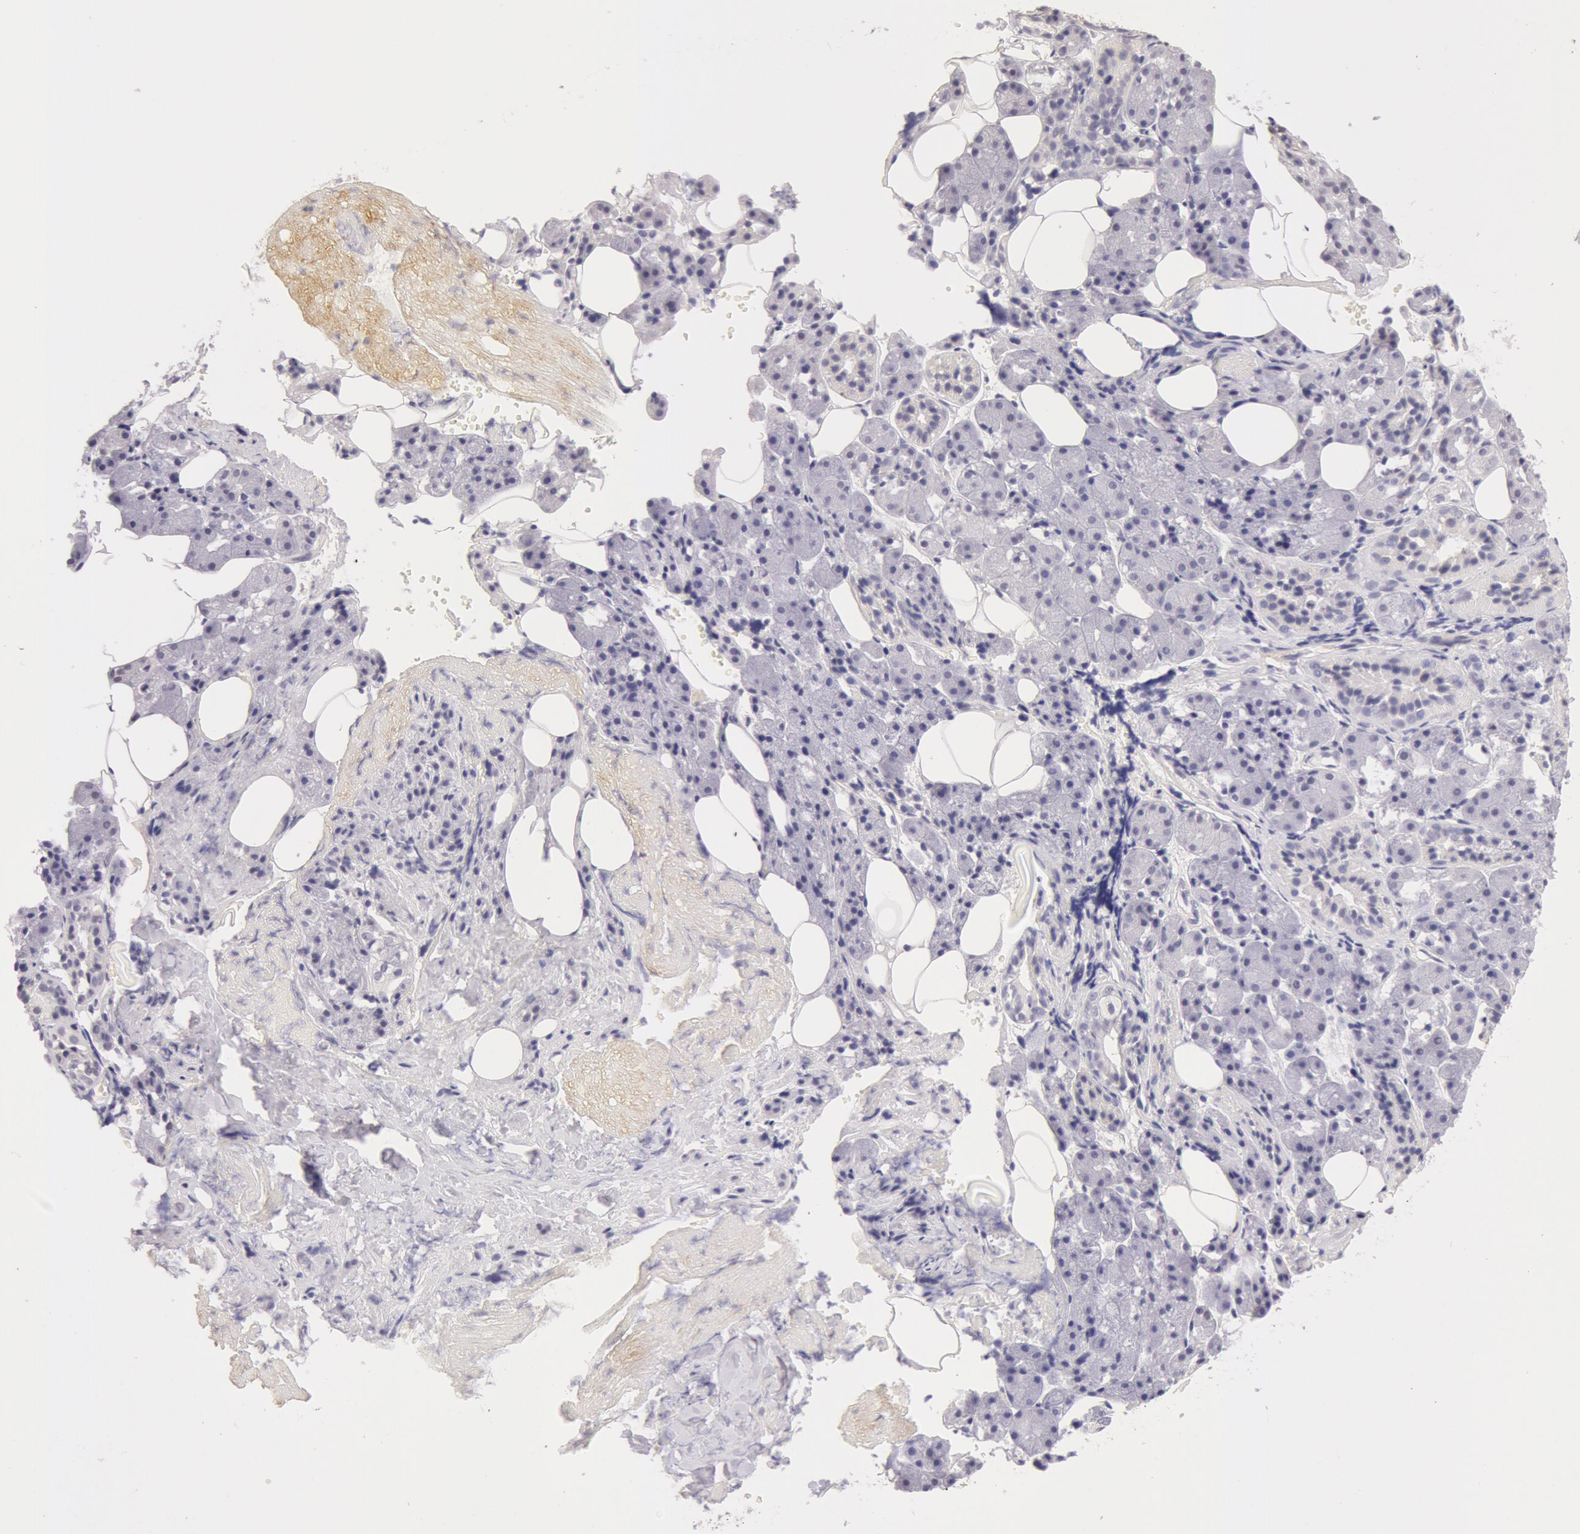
{"staining": {"intensity": "weak", "quantity": "<25%", "location": "cytoplasmic/membranous"}, "tissue": "salivary gland", "cell_type": "Glandular cells", "image_type": "normal", "snomed": [{"axis": "morphology", "description": "Normal tissue, NOS"}, {"axis": "topography", "description": "Salivary gland"}], "caption": "Immunohistochemistry image of normal salivary gland stained for a protein (brown), which demonstrates no positivity in glandular cells.", "gene": "ZNF597", "patient": {"sex": "female", "age": 55}}